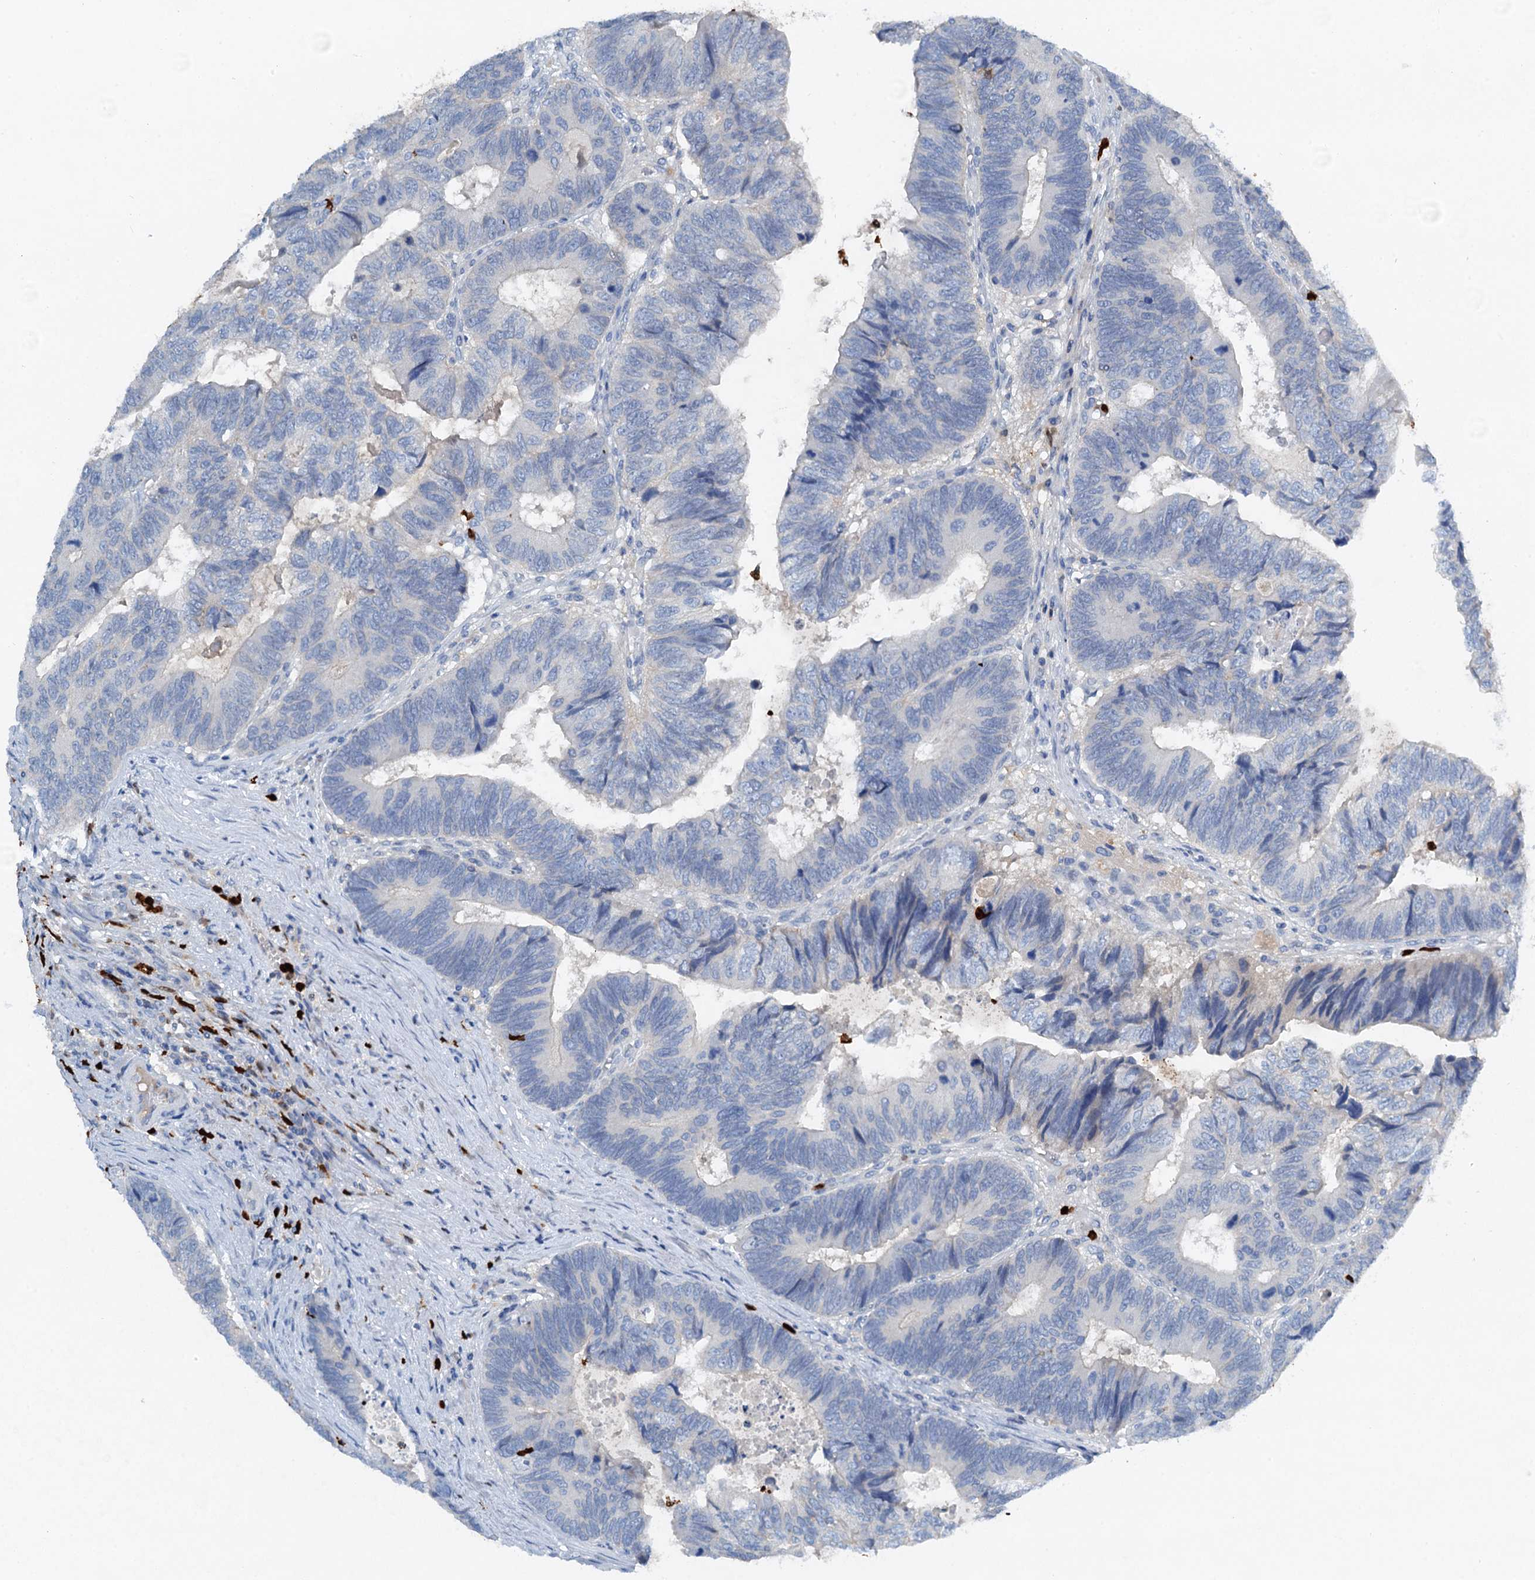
{"staining": {"intensity": "negative", "quantity": "none", "location": "none"}, "tissue": "colorectal cancer", "cell_type": "Tumor cells", "image_type": "cancer", "snomed": [{"axis": "morphology", "description": "Adenocarcinoma, NOS"}, {"axis": "topography", "description": "Colon"}], "caption": "DAB (3,3'-diaminobenzidine) immunohistochemical staining of human colorectal adenocarcinoma demonstrates no significant positivity in tumor cells.", "gene": "OTOA", "patient": {"sex": "female", "age": 67}}